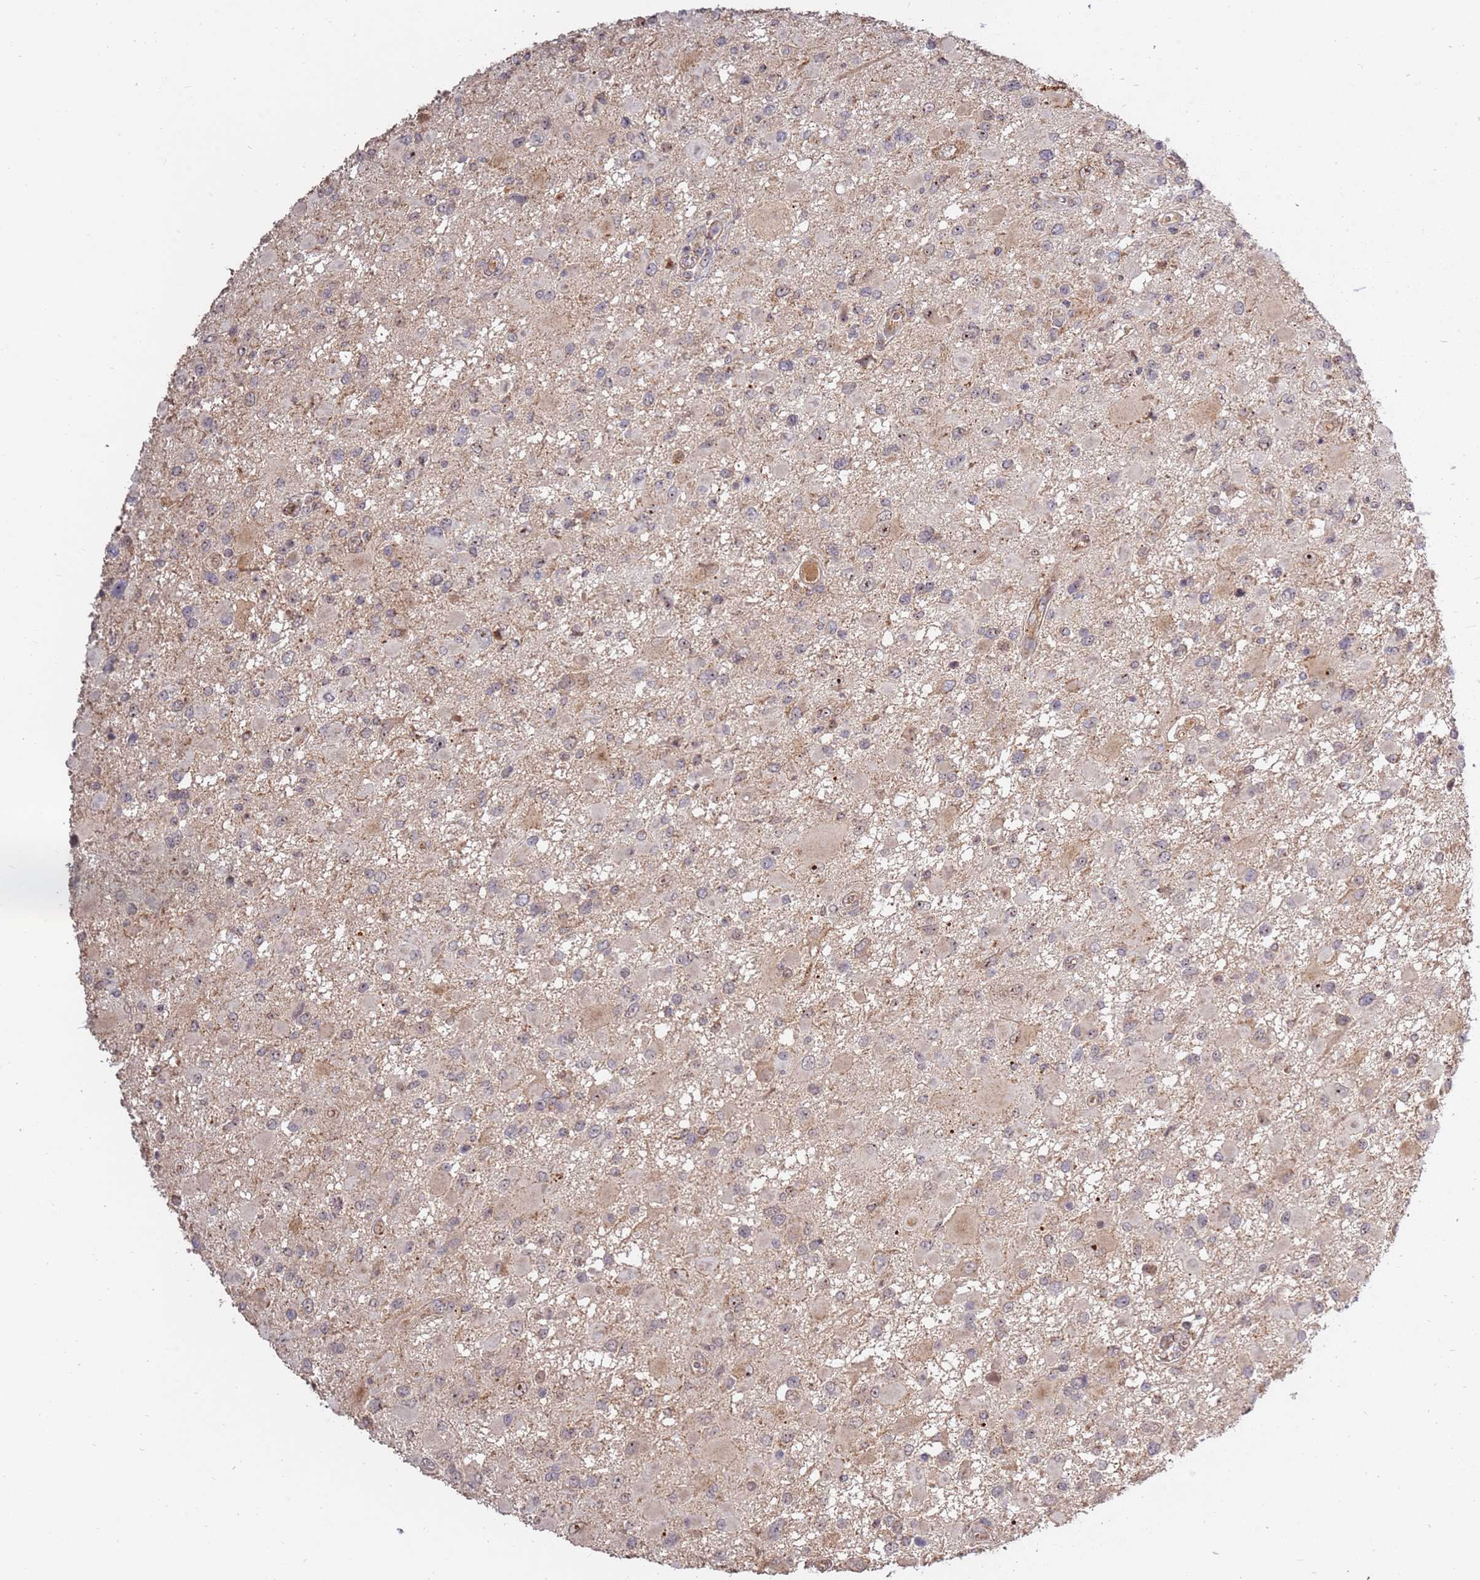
{"staining": {"intensity": "weak", "quantity": "<25%", "location": "cytoplasmic/membranous"}, "tissue": "glioma", "cell_type": "Tumor cells", "image_type": "cancer", "snomed": [{"axis": "morphology", "description": "Glioma, malignant, High grade"}, {"axis": "topography", "description": "Brain"}], "caption": "There is no significant expression in tumor cells of malignant glioma (high-grade). (DAB immunohistochemistry visualized using brightfield microscopy, high magnification).", "gene": "KIF25", "patient": {"sex": "male", "age": 53}}